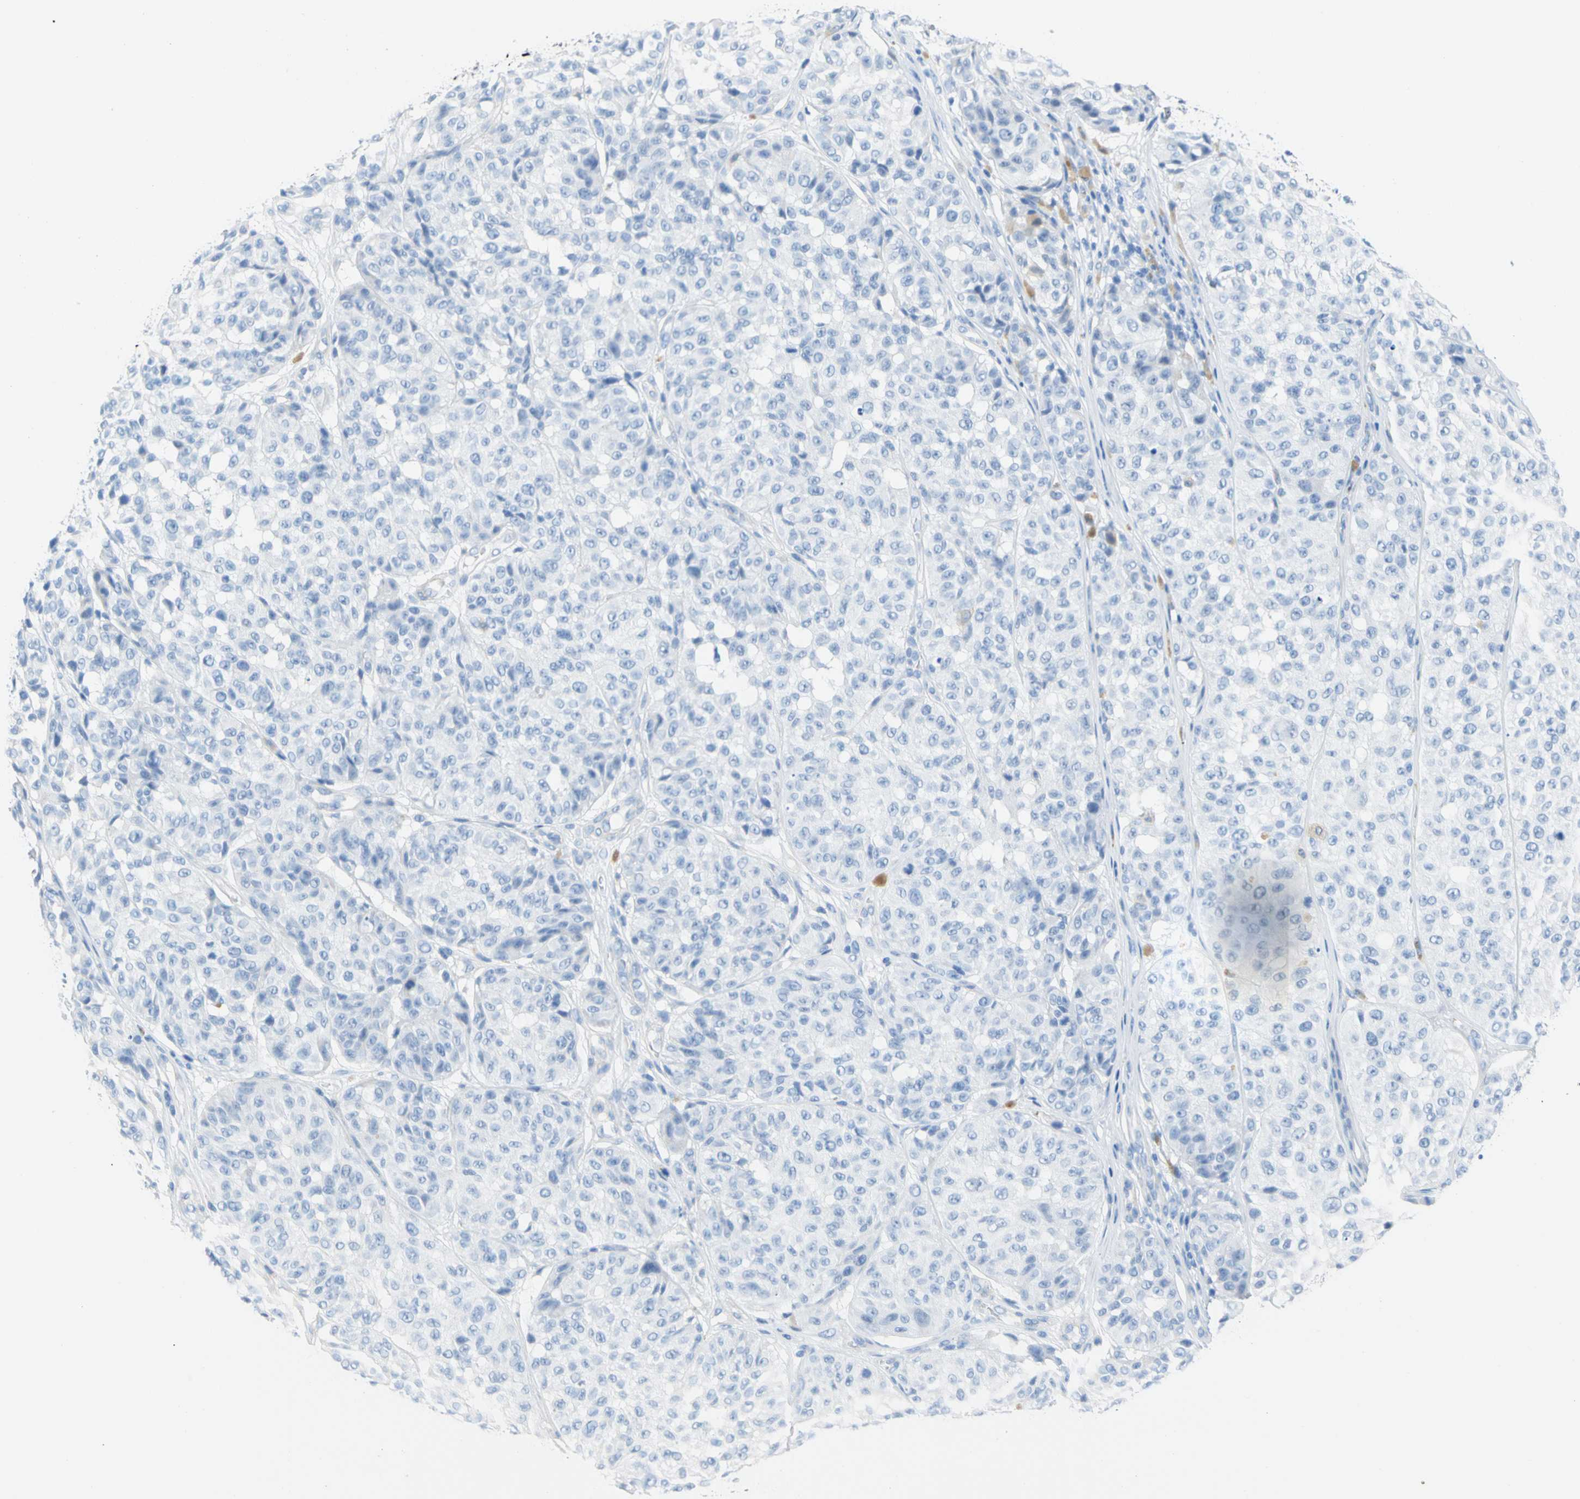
{"staining": {"intensity": "negative", "quantity": "none", "location": "none"}, "tissue": "melanoma", "cell_type": "Tumor cells", "image_type": "cancer", "snomed": [{"axis": "morphology", "description": "Malignant melanoma, NOS"}, {"axis": "topography", "description": "Skin"}], "caption": "Tumor cells are negative for protein expression in human malignant melanoma.", "gene": "CEL", "patient": {"sex": "female", "age": 46}}